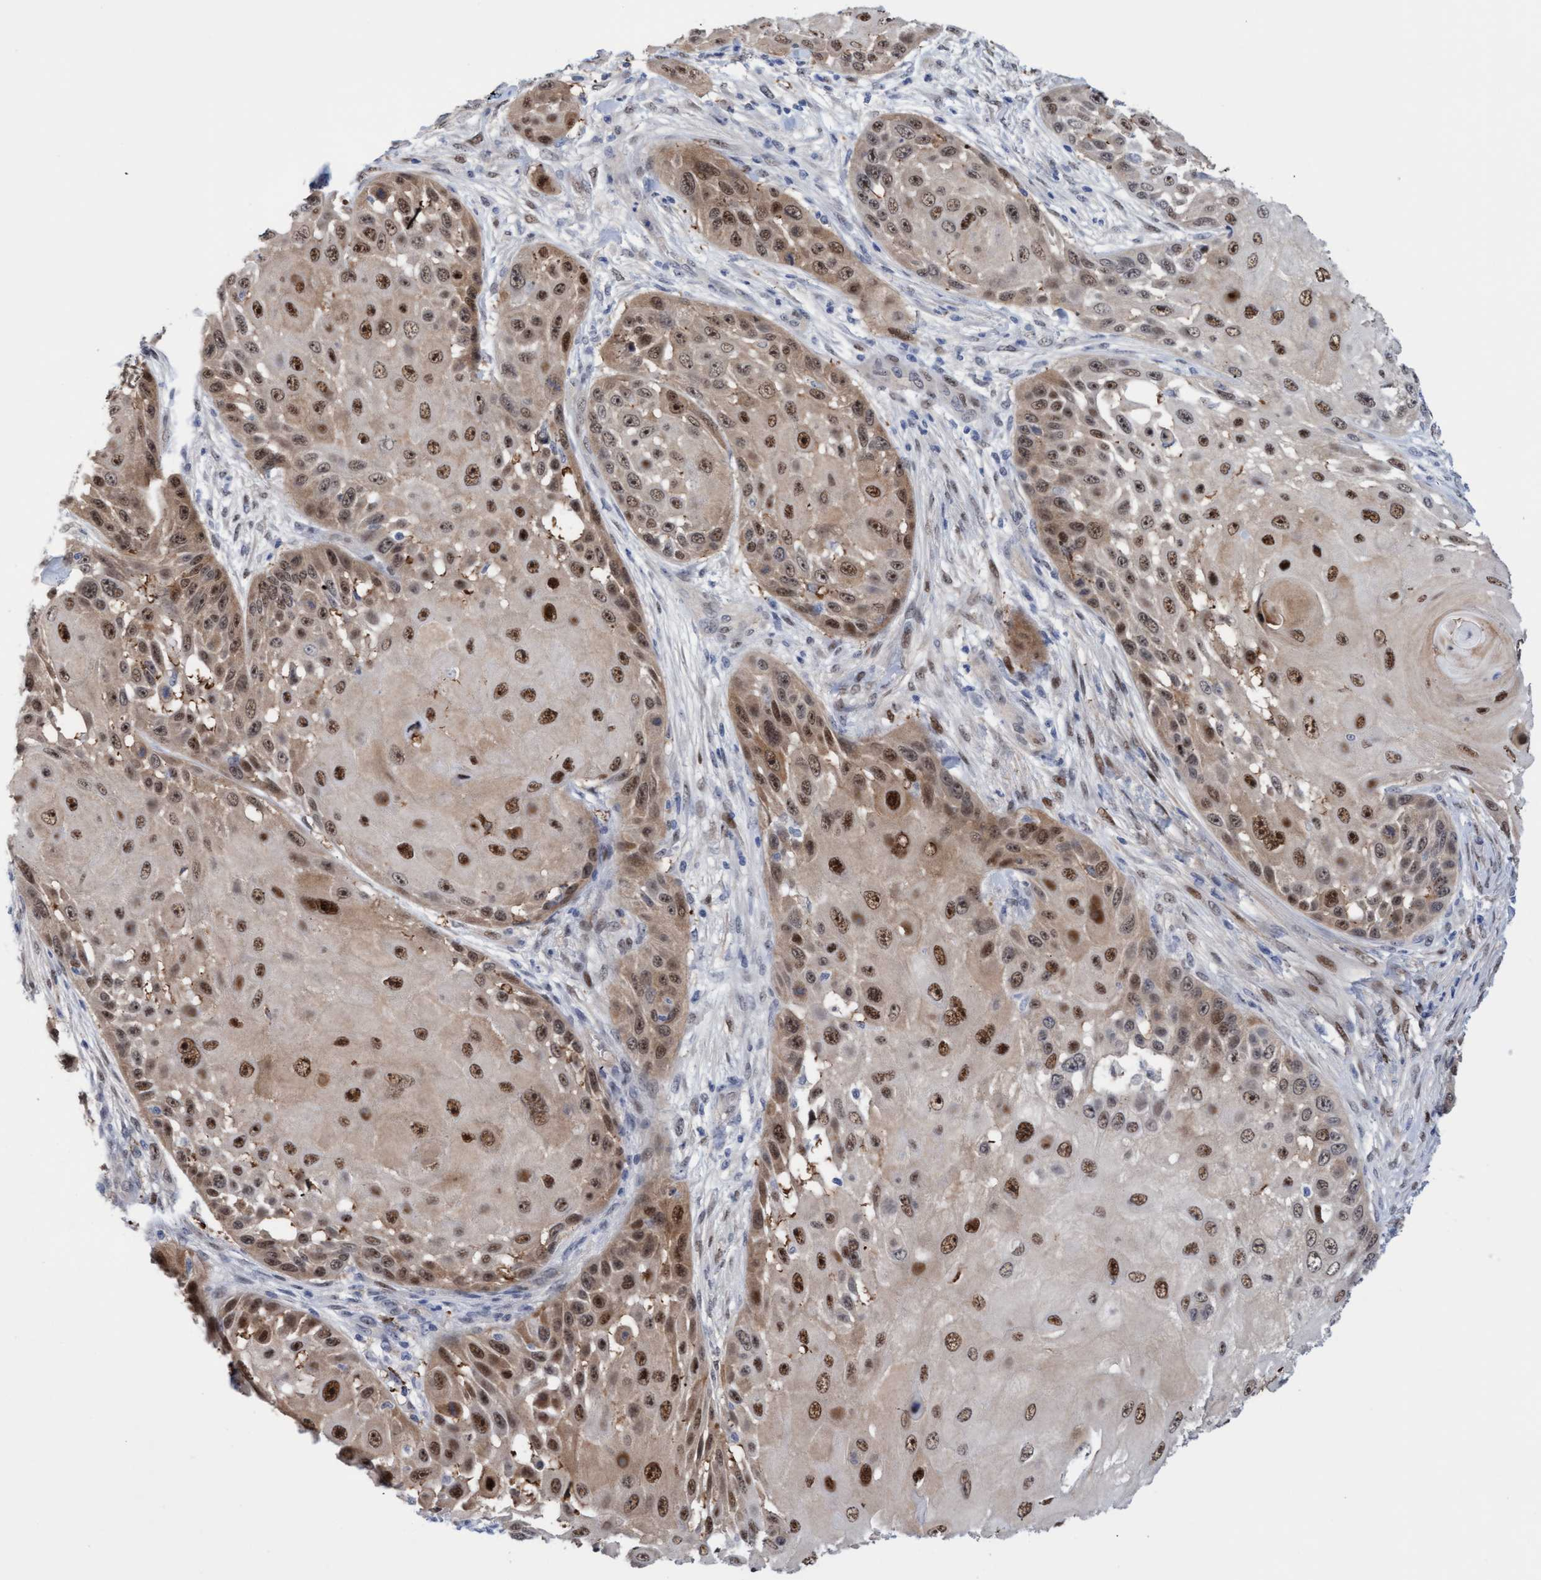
{"staining": {"intensity": "strong", "quantity": ">75%", "location": "nuclear"}, "tissue": "skin cancer", "cell_type": "Tumor cells", "image_type": "cancer", "snomed": [{"axis": "morphology", "description": "Squamous cell carcinoma, NOS"}, {"axis": "topography", "description": "Skin"}], "caption": "Tumor cells reveal strong nuclear staining in about >75% of cells in skin squamous cell carcinoma.", "gene": "PINX1", "patient": {"sex": "female", "age": 44}}